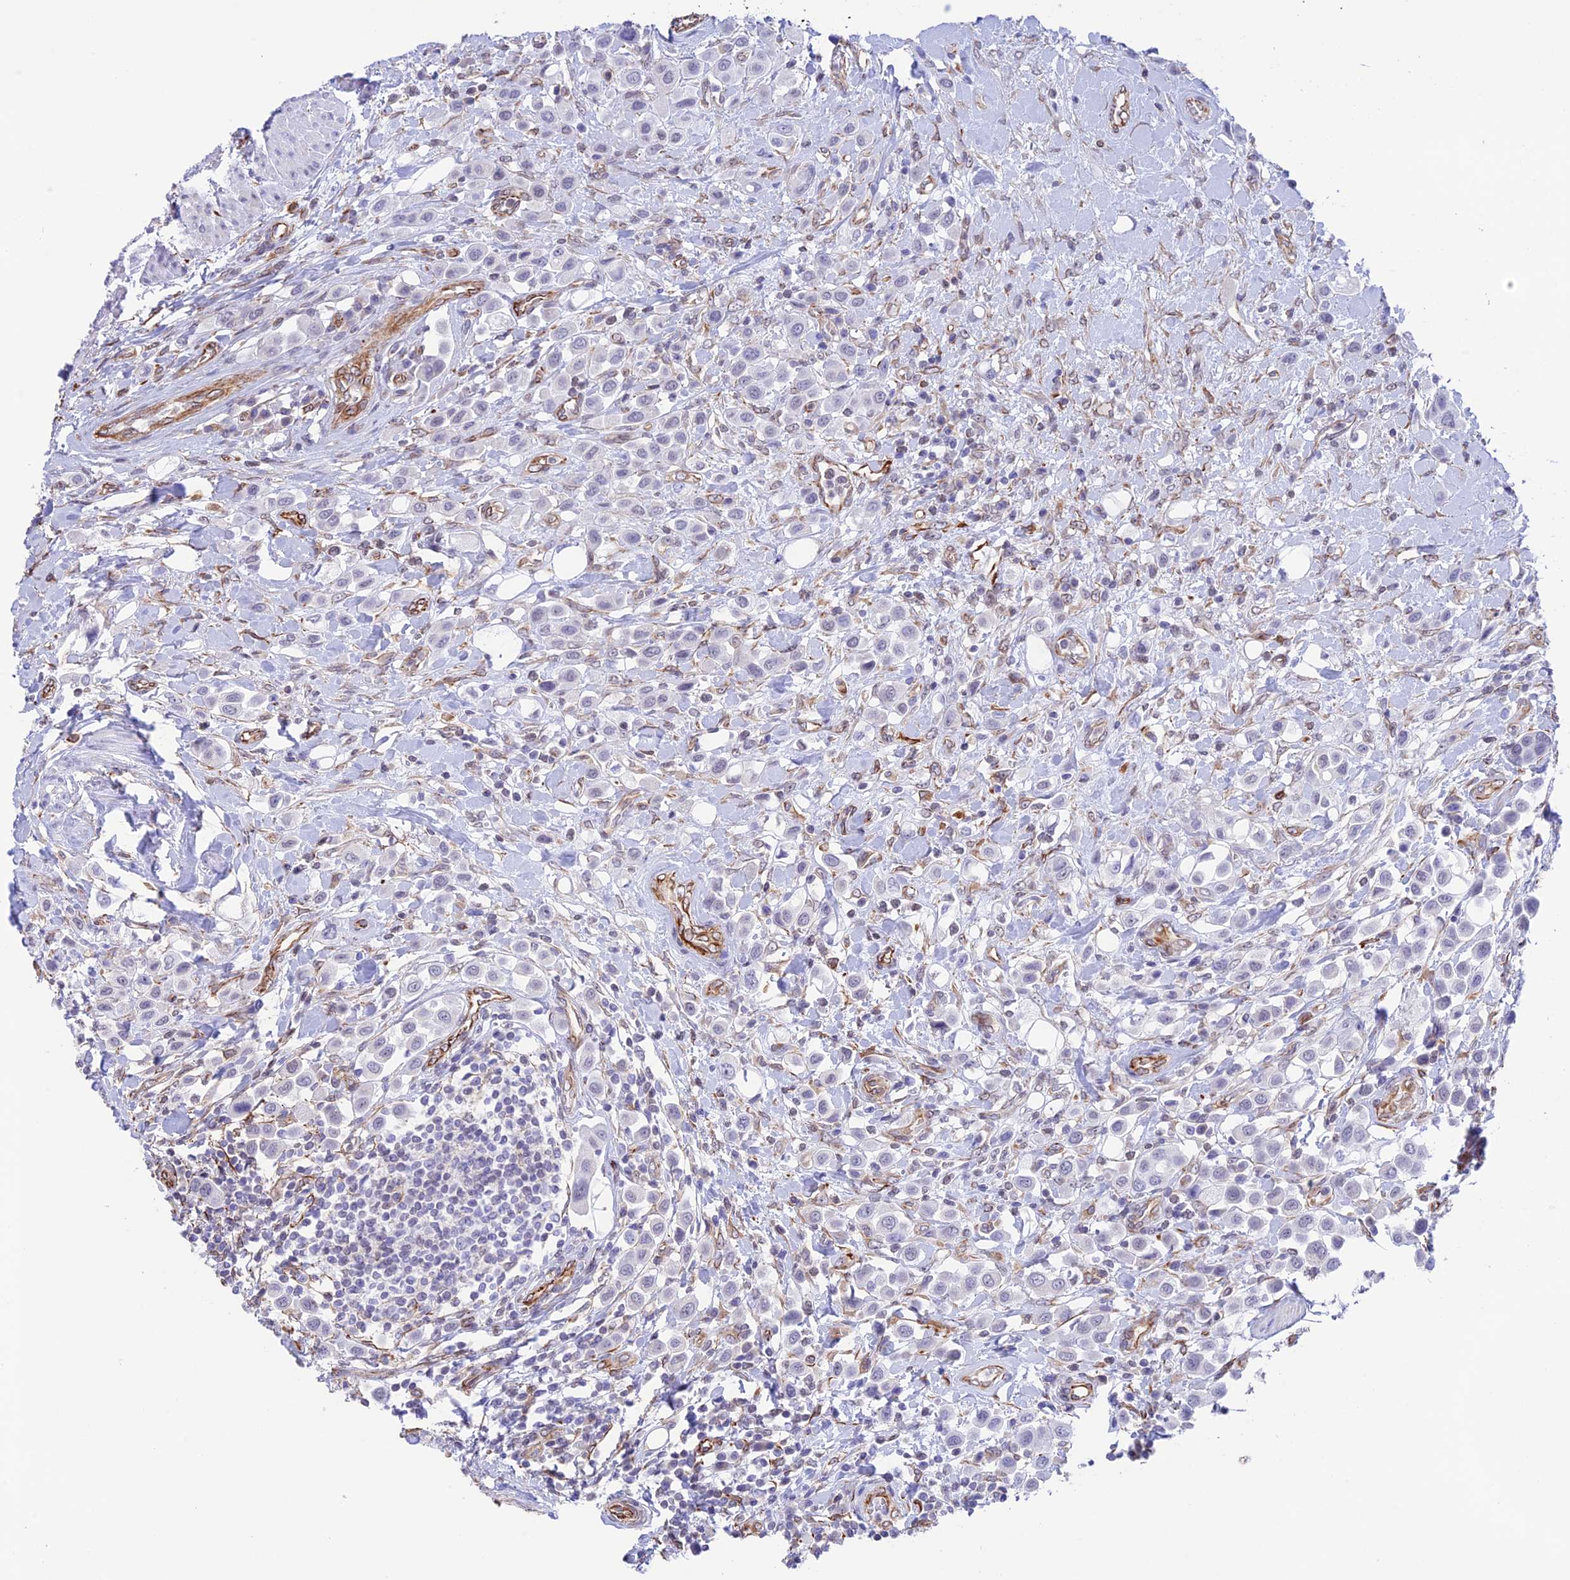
{"staining": {"intensity": "negative", "quantity": "none", "location": "none"}, "tissue": "urothelial cancer", "cell_type": "Tumor cells", "image_type": "cancer", "snomed": [{"axis": "morphology", "description": "Urothelial carcinoma, High grade"}, {"axis": "topography", "description": "Urinary bladder"}], "caption": "There is no significant staining in tumor cells of high-grade urothelial carcinoma. (IHC, brightfield microscopy, high magnification).", "gene": "ZNF652", "patient": {"sex": "male", "age": 50}}